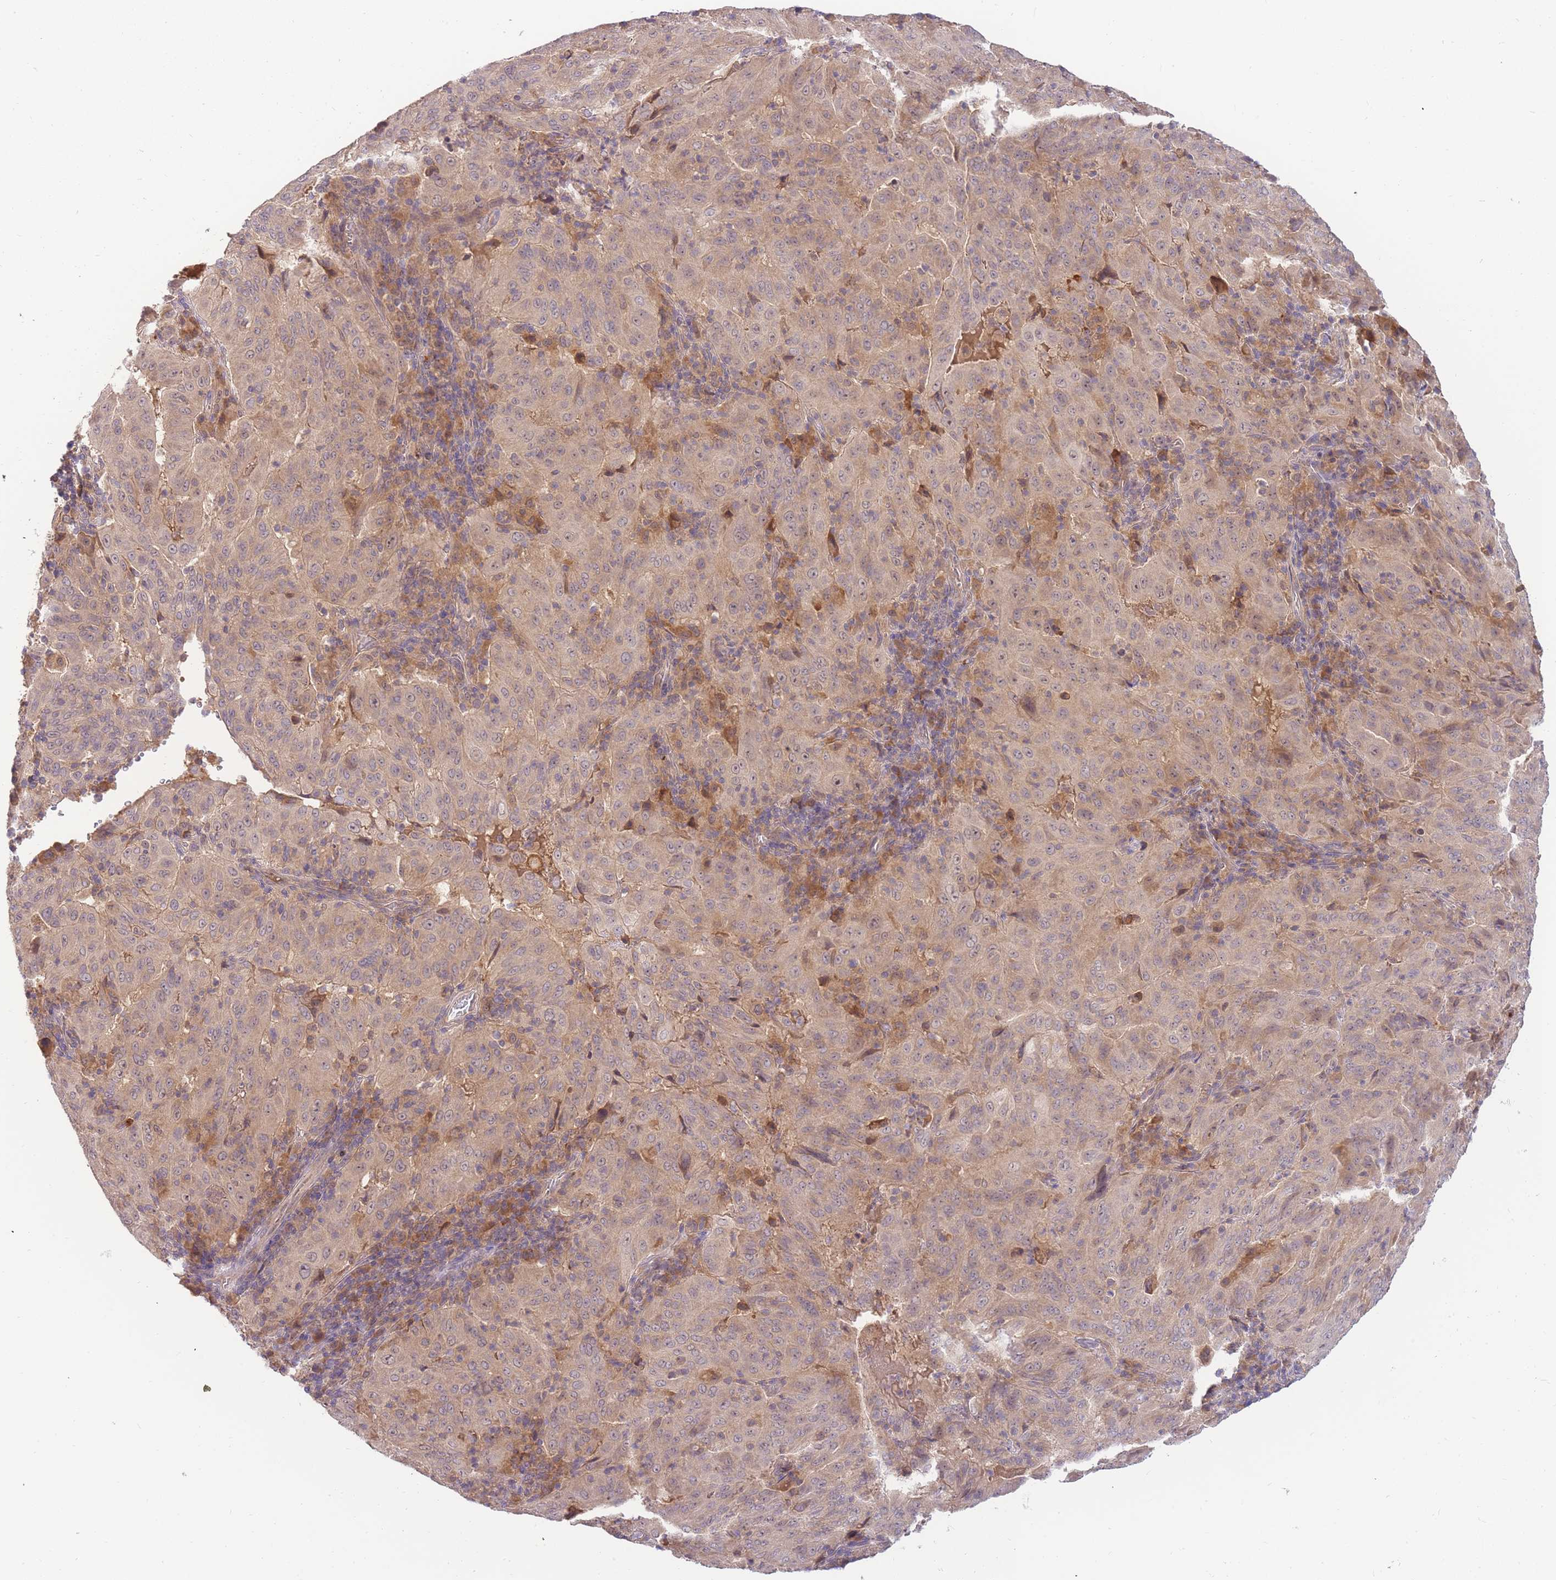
{"staining": {"intensity": "weak", "quantity": "25%-75%", "location": "cytoplasmic/membranous"}, "tissue": "pancreatic cancer", "cell_type": "Tumor cells", "image_type": "cancer", "snomed": [{"axis": "morphology", "description": "Adenocarcinoma, NOS"}, {"axis": "topography", "description": "Pancreas"}], "caption": "Protein staining shows weak cytoplasmic/membranous staining in approximately 25%-75% of tumor cells in adenocarcinoma (pancreatic).", "gene": "ZNF577", "patient": {"sex": "male", "age": 63}}